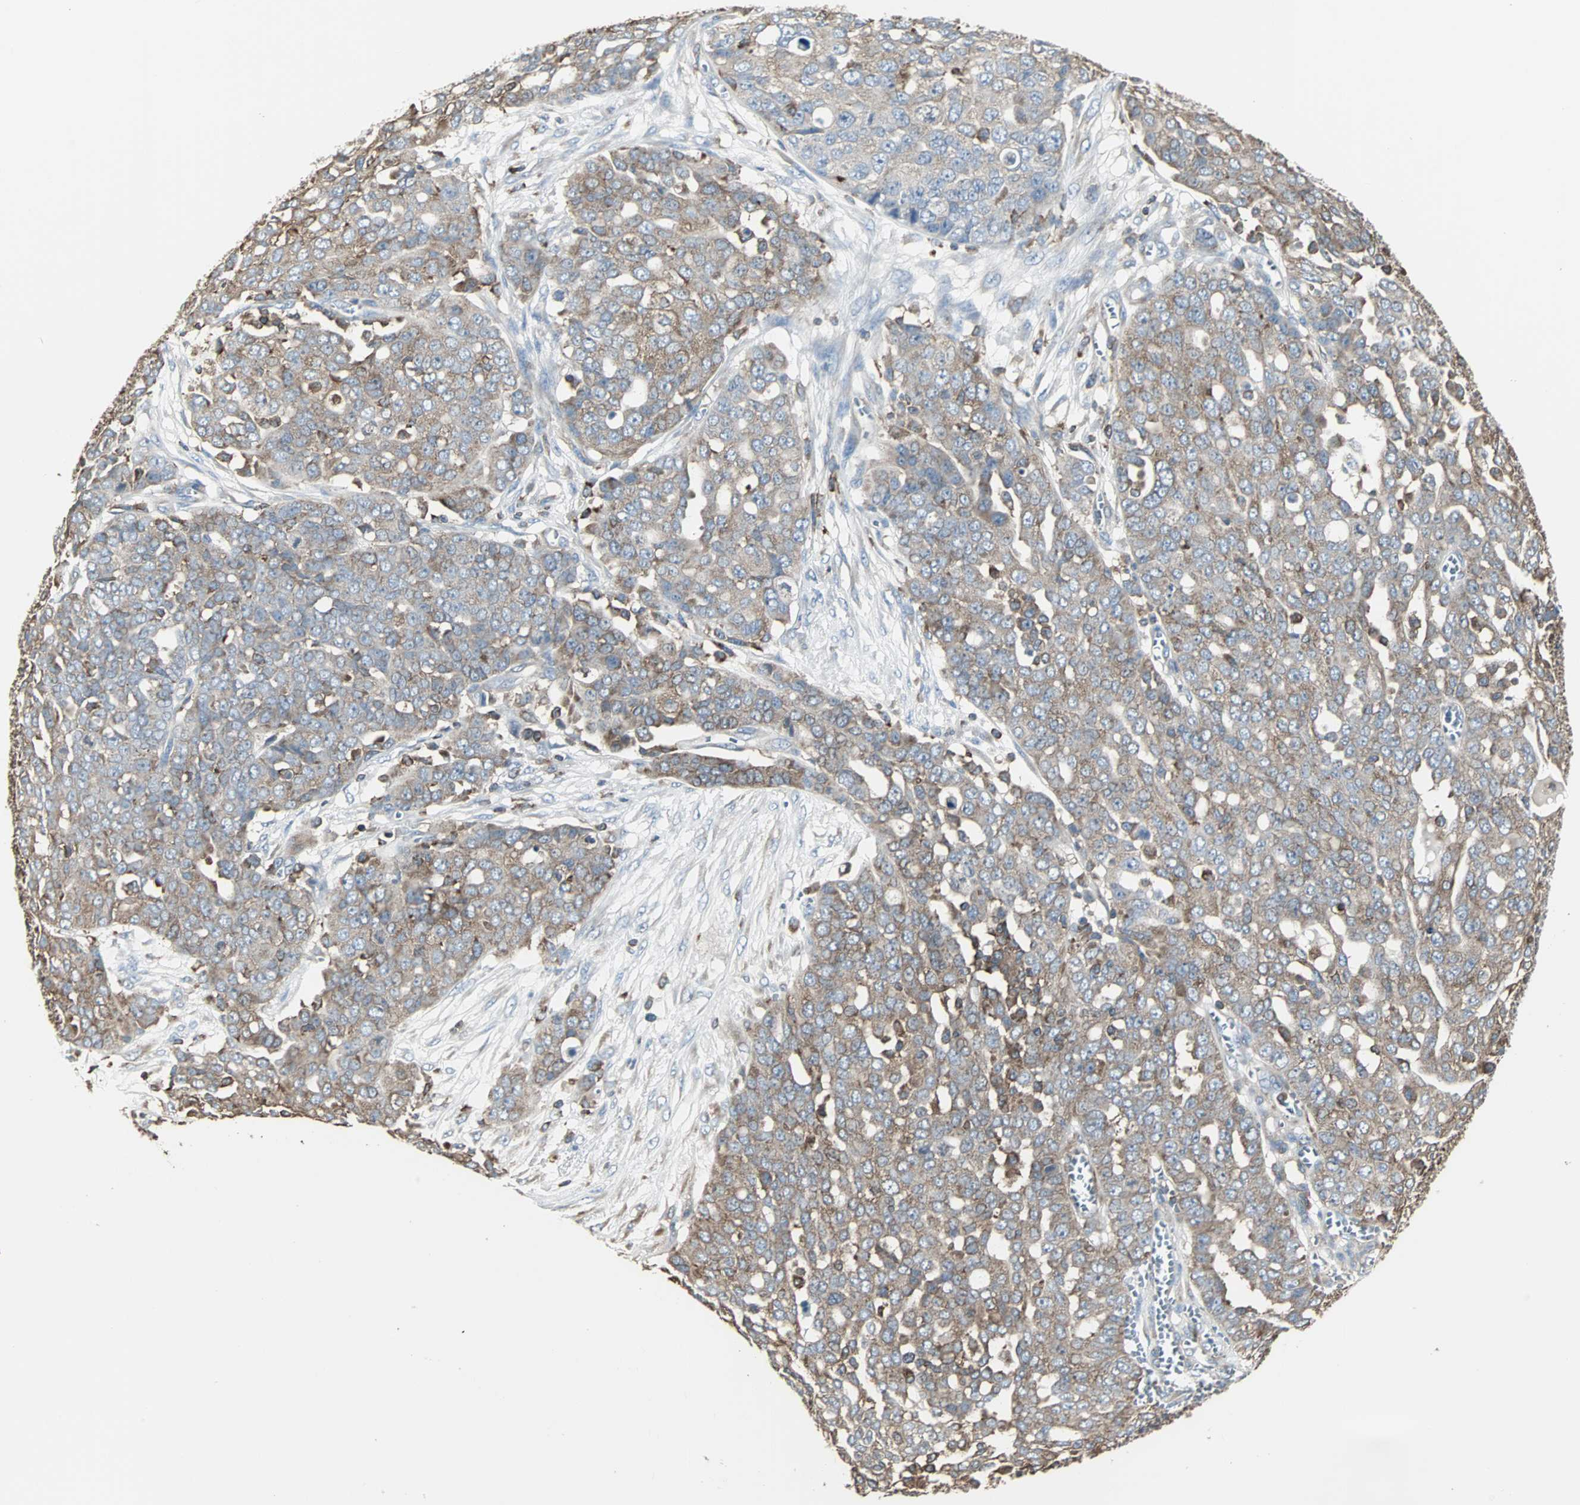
{"staining": {"intensity": "moderate", "quantity": ">75%", "location": "cytoplasmic/membranous"}, "tissue": "ovarian cancer", "cell_type": "Tumor cells", "image_type": "cancer", "snomed": [{"axis": "morphology", "description": "Cystadenocarcinoma, serous, NOS"}, {"axis": "topography", "description": "Soft tissue"}, {"axis": "topography", "description": "Ovary"}], "caption": "Immunohistochemical staining of ovarian serous cystadenocarcinoma shows moderate cytoplasmic/membranous protein staining in approximately >75% of tumor cells.", "gene": "LRRFIP1", "patient": {"sex": "female", "age": 57}}